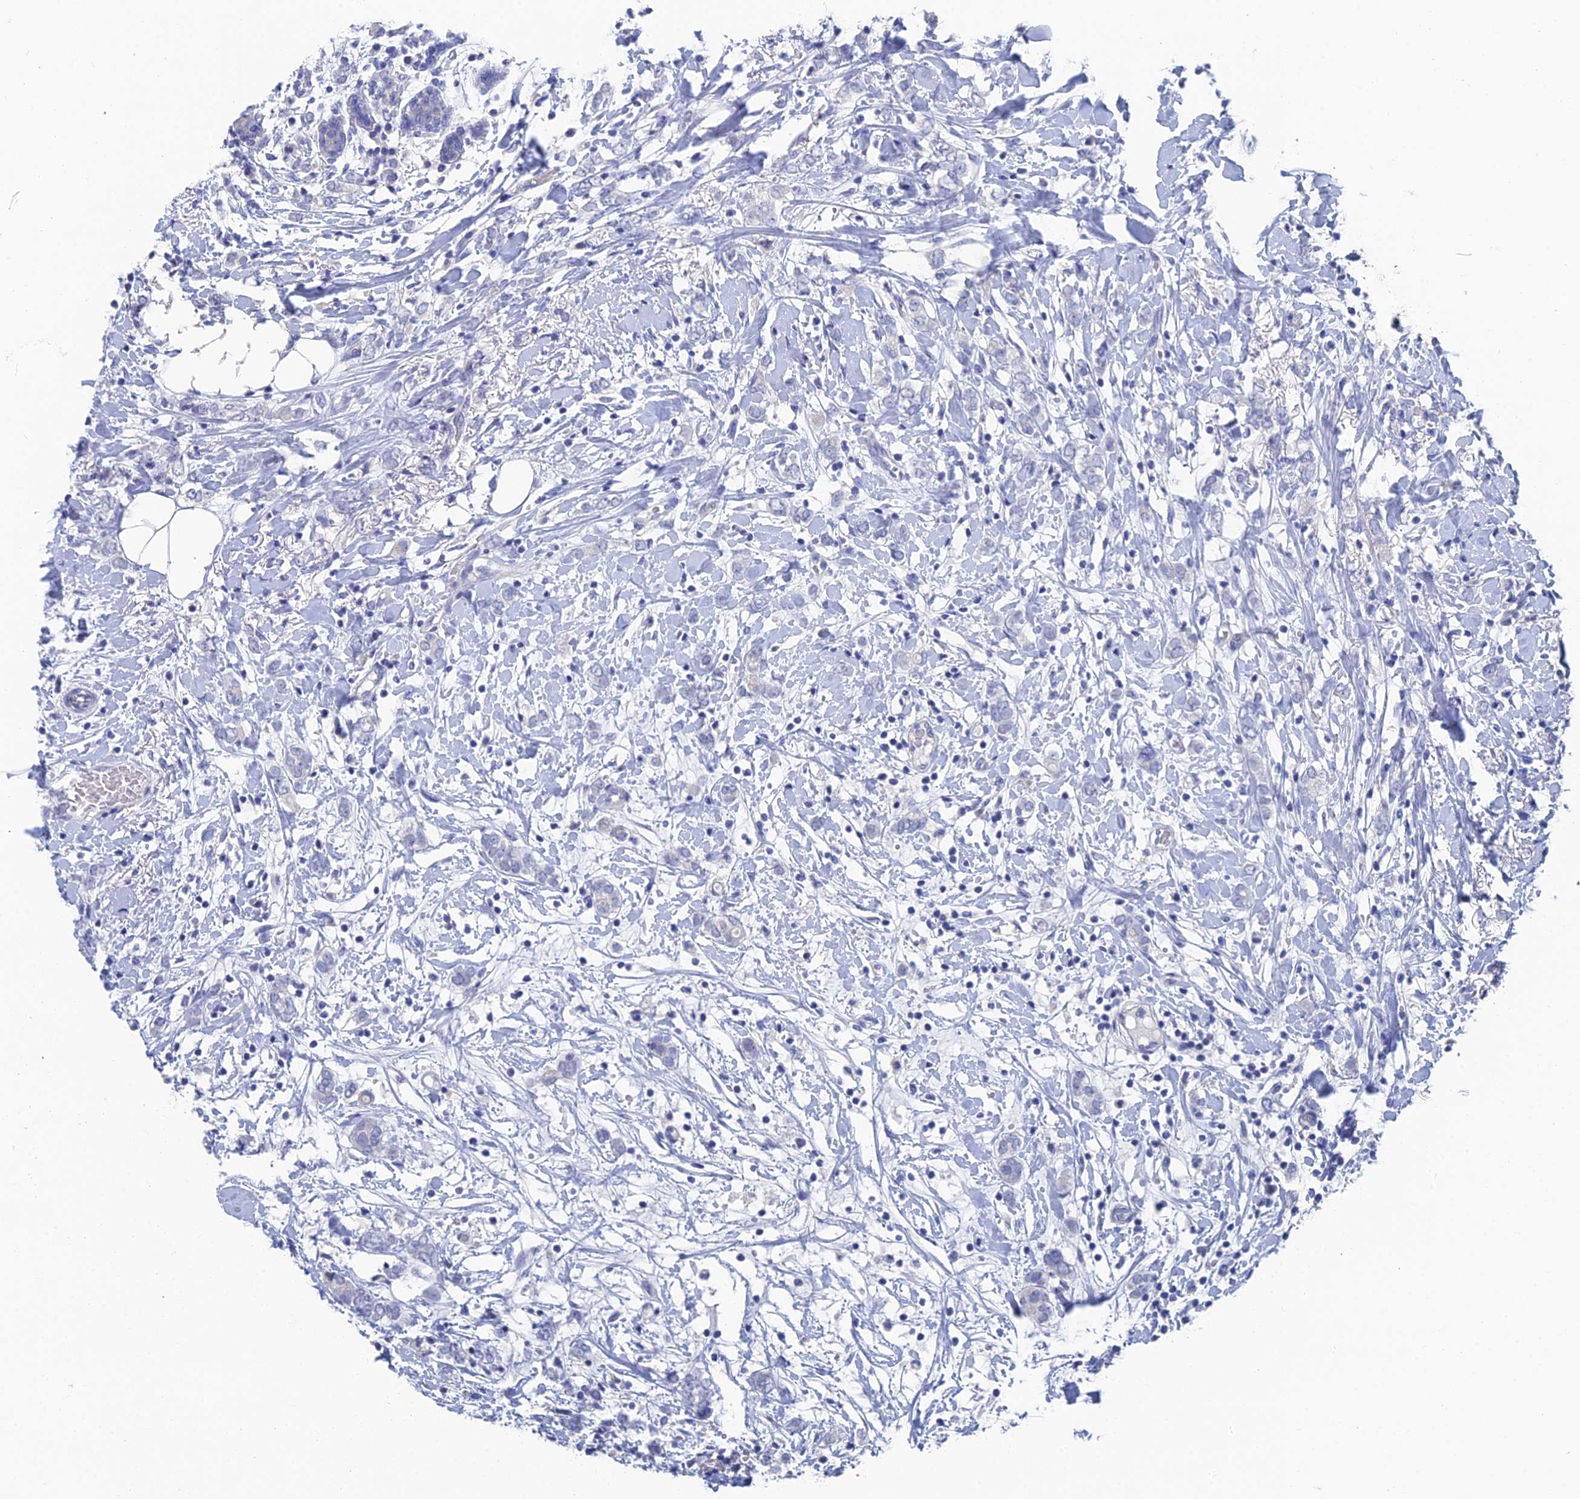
{"staining": {"intensity": "negative", "quantity": "none", "location": "none"}, "tissue": "breast cancer", "cell_type": "Tumor cells", "image_type": "cancer", "snomed": [{"axis": "morphology", "description": "Normal tissue, NOS"}, {"axis": "morphology", "description": "Lobular carcinoma"}, {"axis": "topography", "description": "Breast"}], "caption": "There is no significant staining in tumor cells of breast cancer.", "gene": "GFAP", "patient": {"sex": "female", "age": 47}}